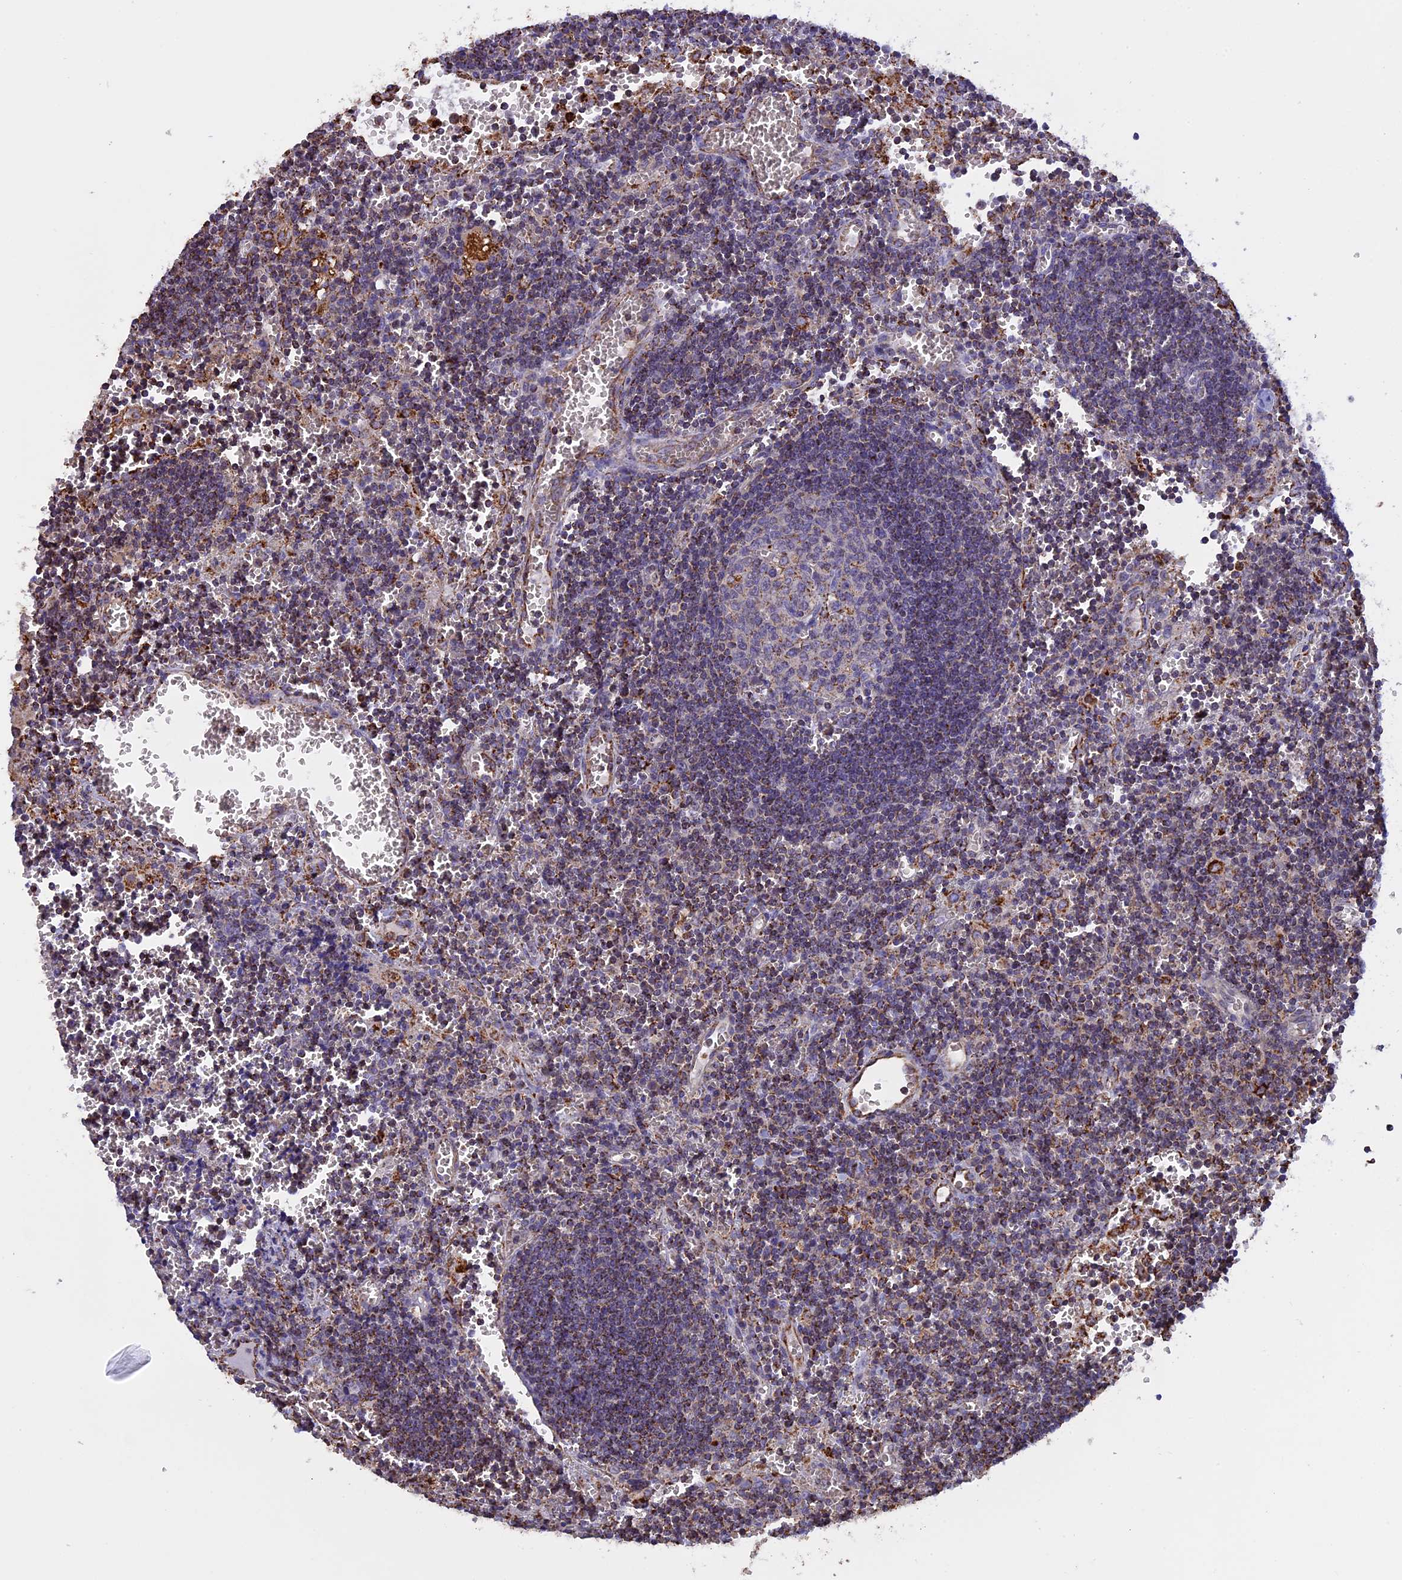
{"staining": {"intensity": "moderate", "quantity": "<25%", "location": "cytoplasmic/membranous"}, "tissue": "lymph node", "cell_type": "Germinal center cells", "image_type": "normal", "snomed": [{"axis": "morphology", "description": "Normal tissue, NOS"}, {"axis": "topography", "description": "Lymph node"}], "caption": "Lymph node stained with DAB (3,3'-diaminobenzidine) immunohistochemistry (IHC) displays low levels of moderate cytoplasmic/membranous staining in approximately <25% of germinal center cells.", "gene": "KCNG1", "patient": {"sex": "female", "age": 73}}